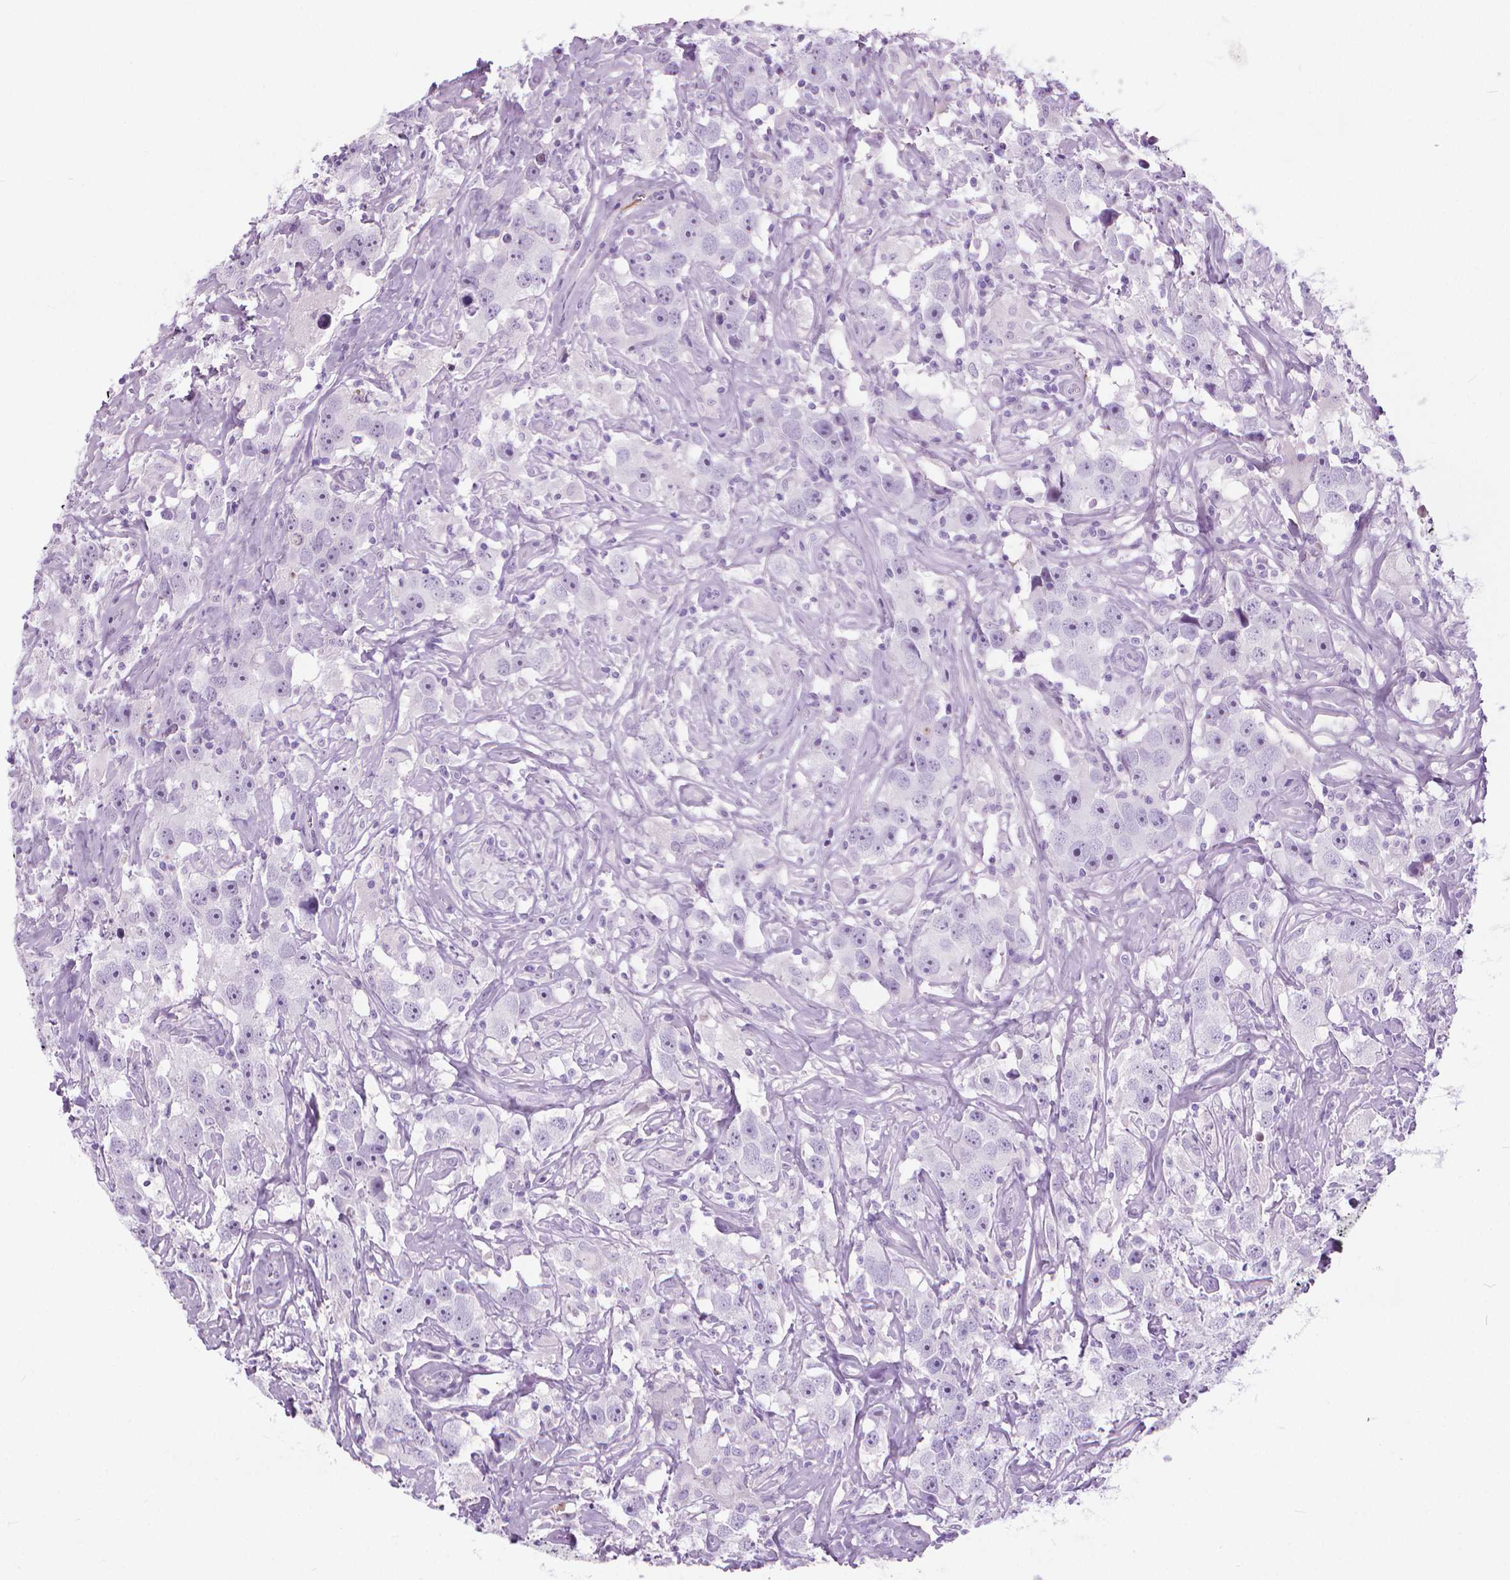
{"staining": {"intensity": "negative", "quantity": "none", "location": "none"}, "tissue": "testis cancer", "cell_type": "Tumor cells", "image_type": "cancer", "snomed": [{"axis": "morphology", "description": "Seminoma, NOS"}, {"axis": "topography", "description": "Testis"}], "caption": "Tumor cells are negative for brown protein staining in testis cancer.", "gene": "HTR2B", "patient": {"sex": "male", "age": 49}}